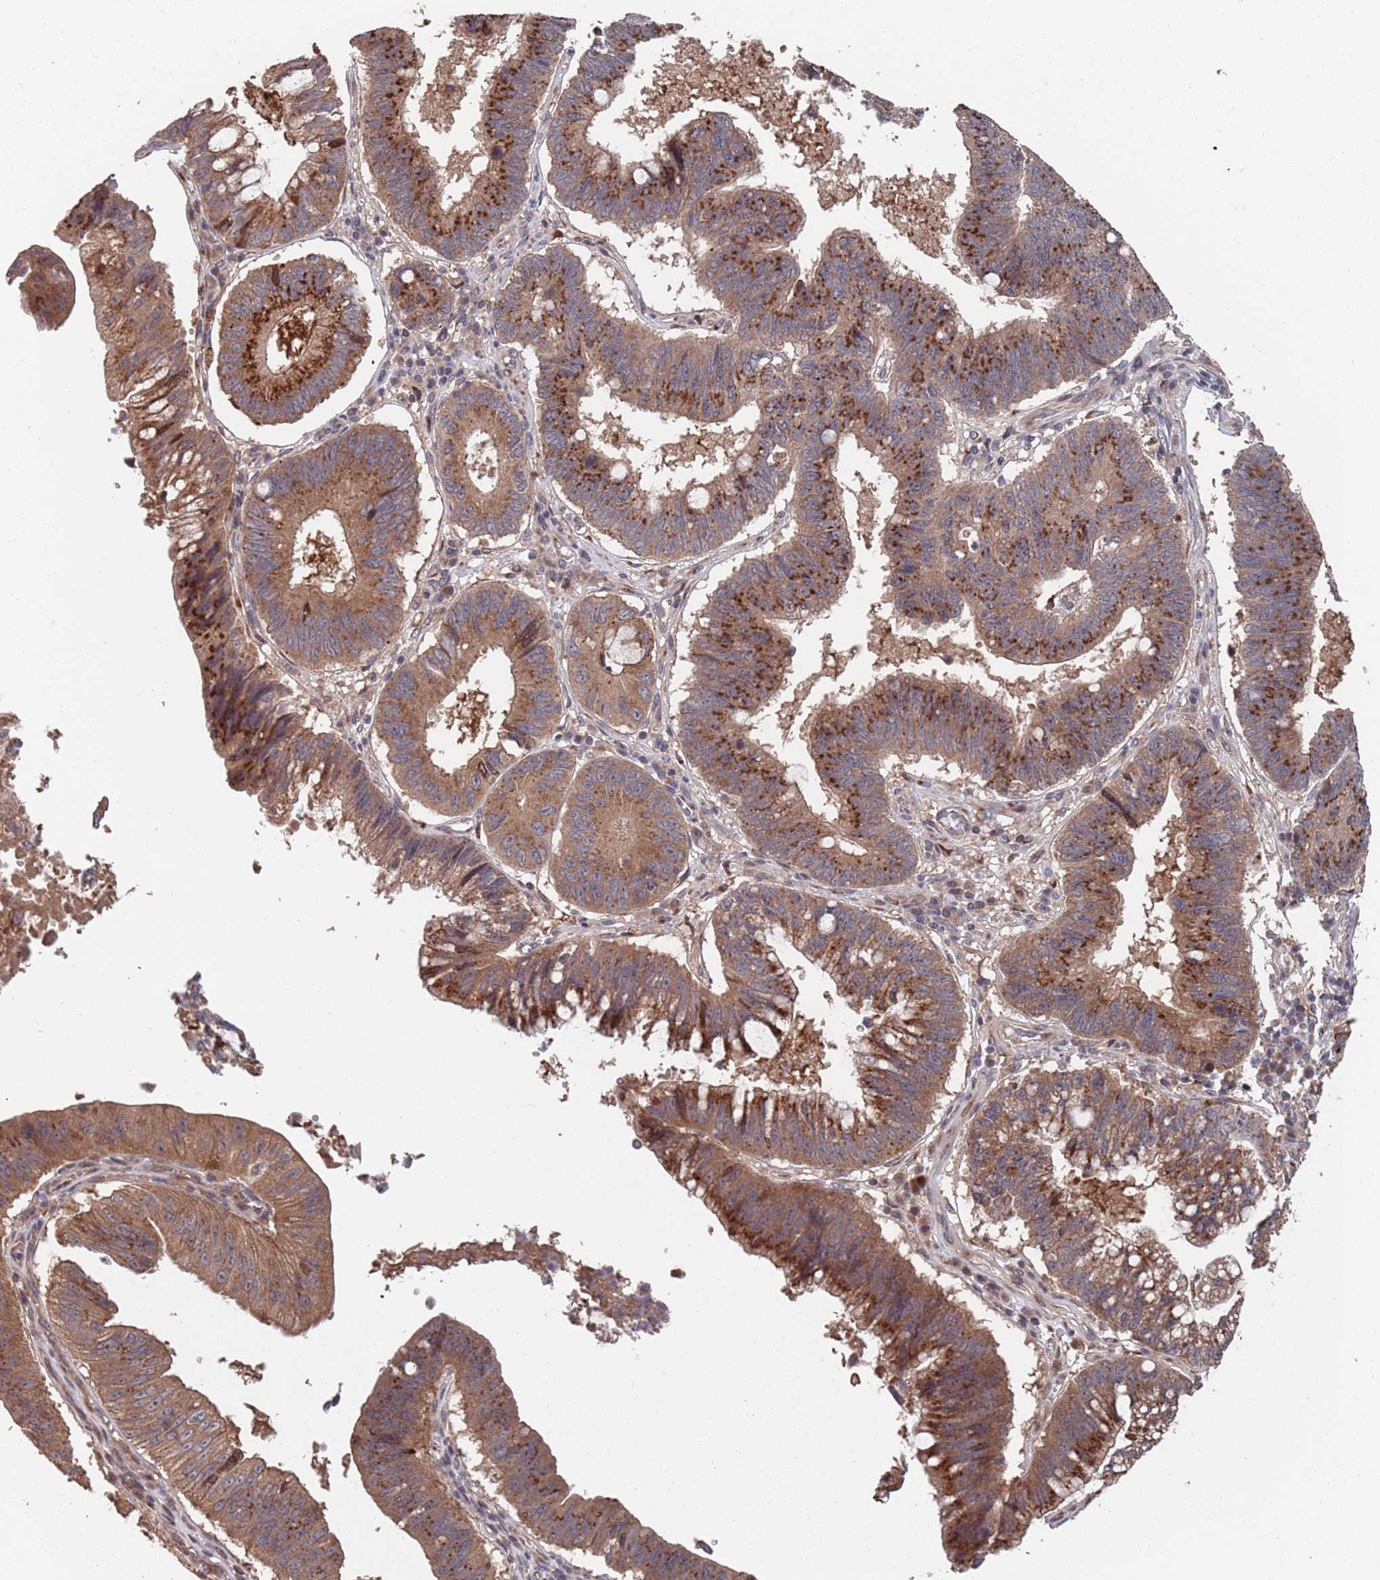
{"staining": {"intensity": "strong", "quantity": ">75%", "location": "cytoplasmic/membranous"}, "tissue": "stomach cancer", "cell_type": "Tumor cells", "image_type": "cancer", "snomed": [{"axis": "morphology", "description": "Adenocarcinoma, NOS"}, {"axis": "topography", "description": "Stomach"}], "caption": "Stomach cancer stained for a protein (brown) exhibits strong cytoplasmic/membranous positive positivity in approximately >75% of tumor cells.", "gene": "UNC45A", "patient": {"sex": "male", "age": 59}}